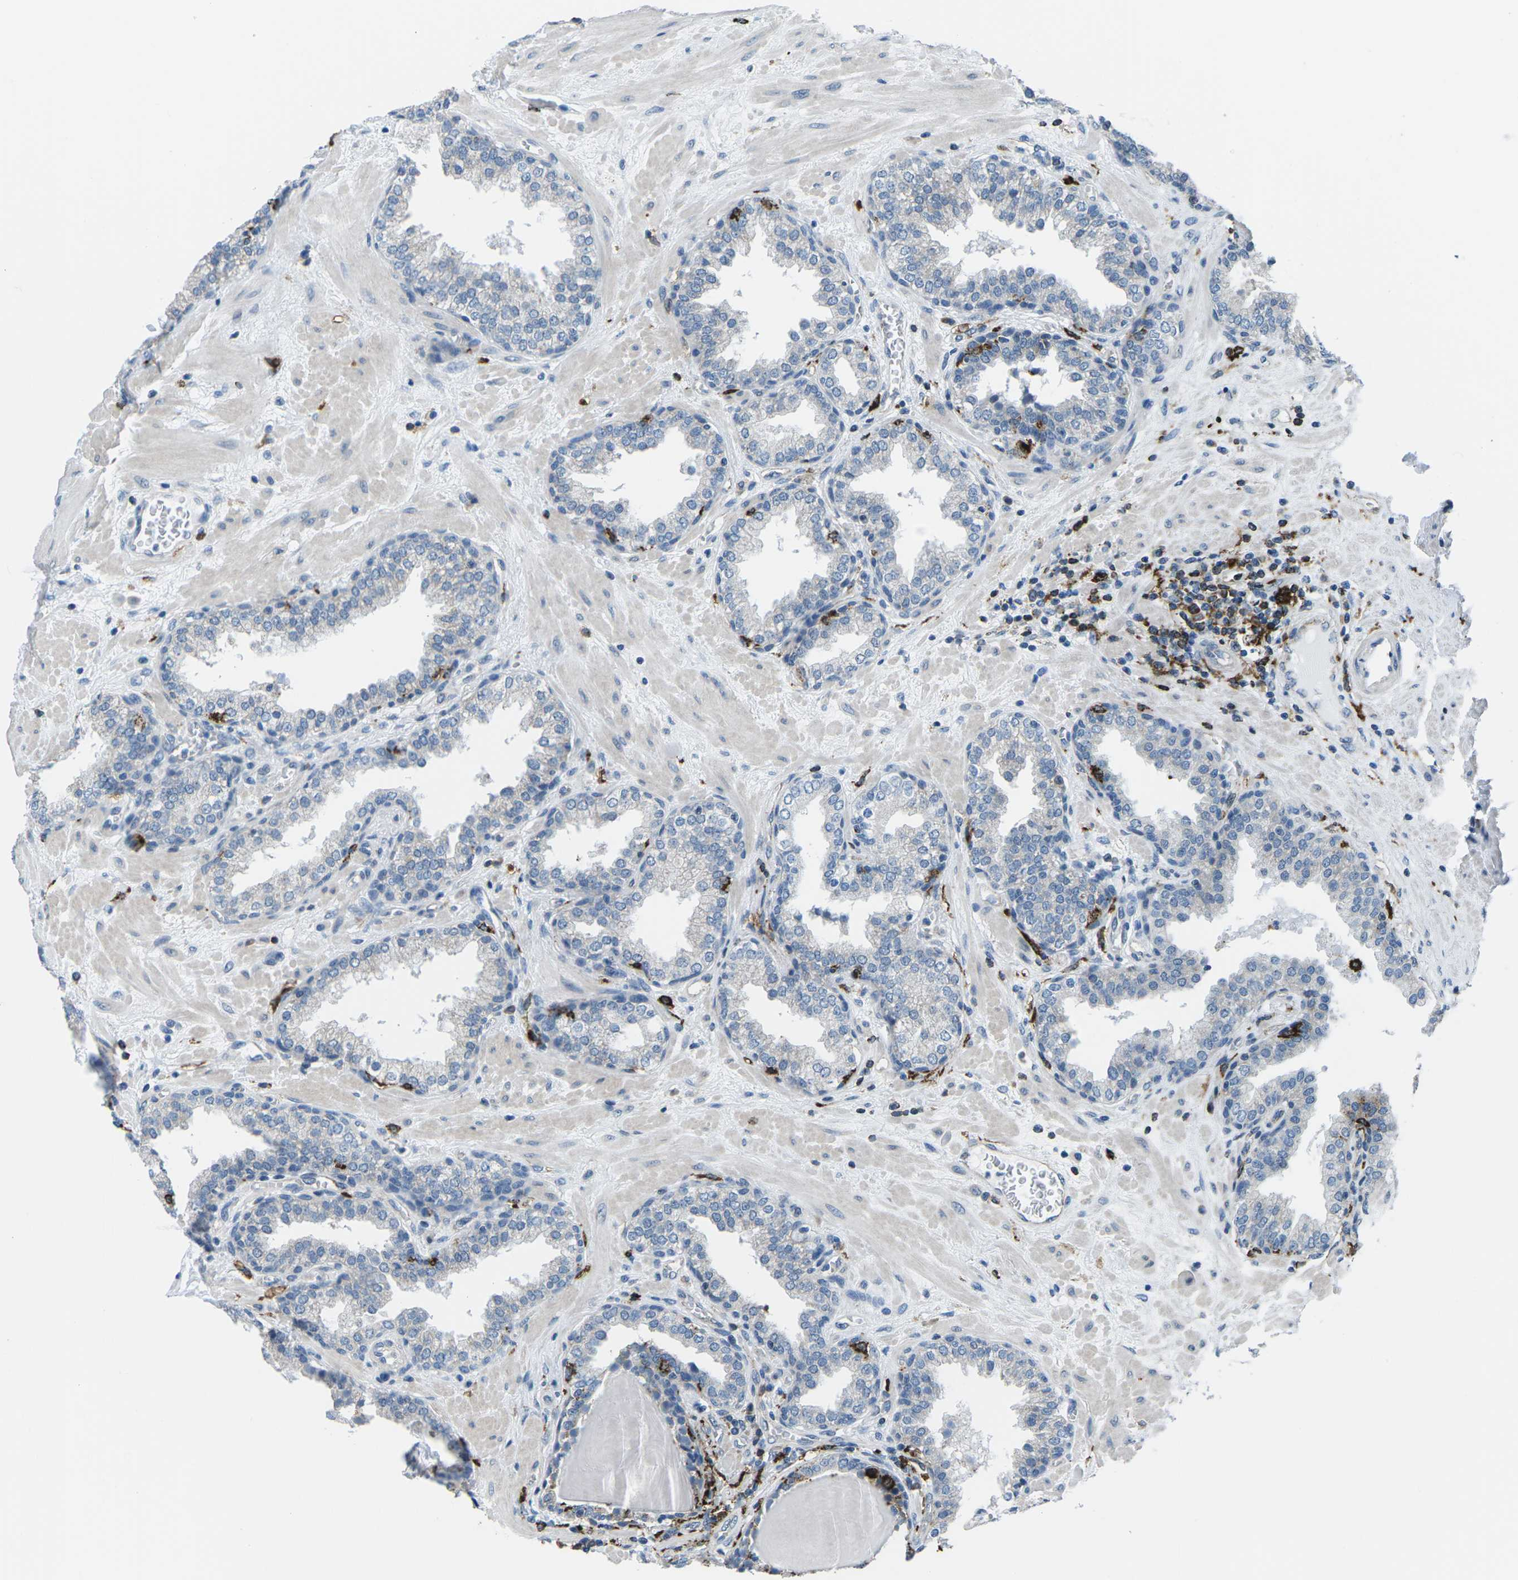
{"staining": {"intensity": "negative", "quantity": "none", "location": "none"}, "tissue": "prostate", "cell_type": "Glandular cells", "image_type": "normal", "snomed": [{"axis": "morphology", "description": "Normal tissue, NOS"}, {"axis": "topography", "description": "Prostate"}], "caption": "Immunohistochemical staining of benign prostate demonstrates no significant positivity in glandular cells.", "gene": "PTPN1", "patient": {"sex": "male", "age": 51}}